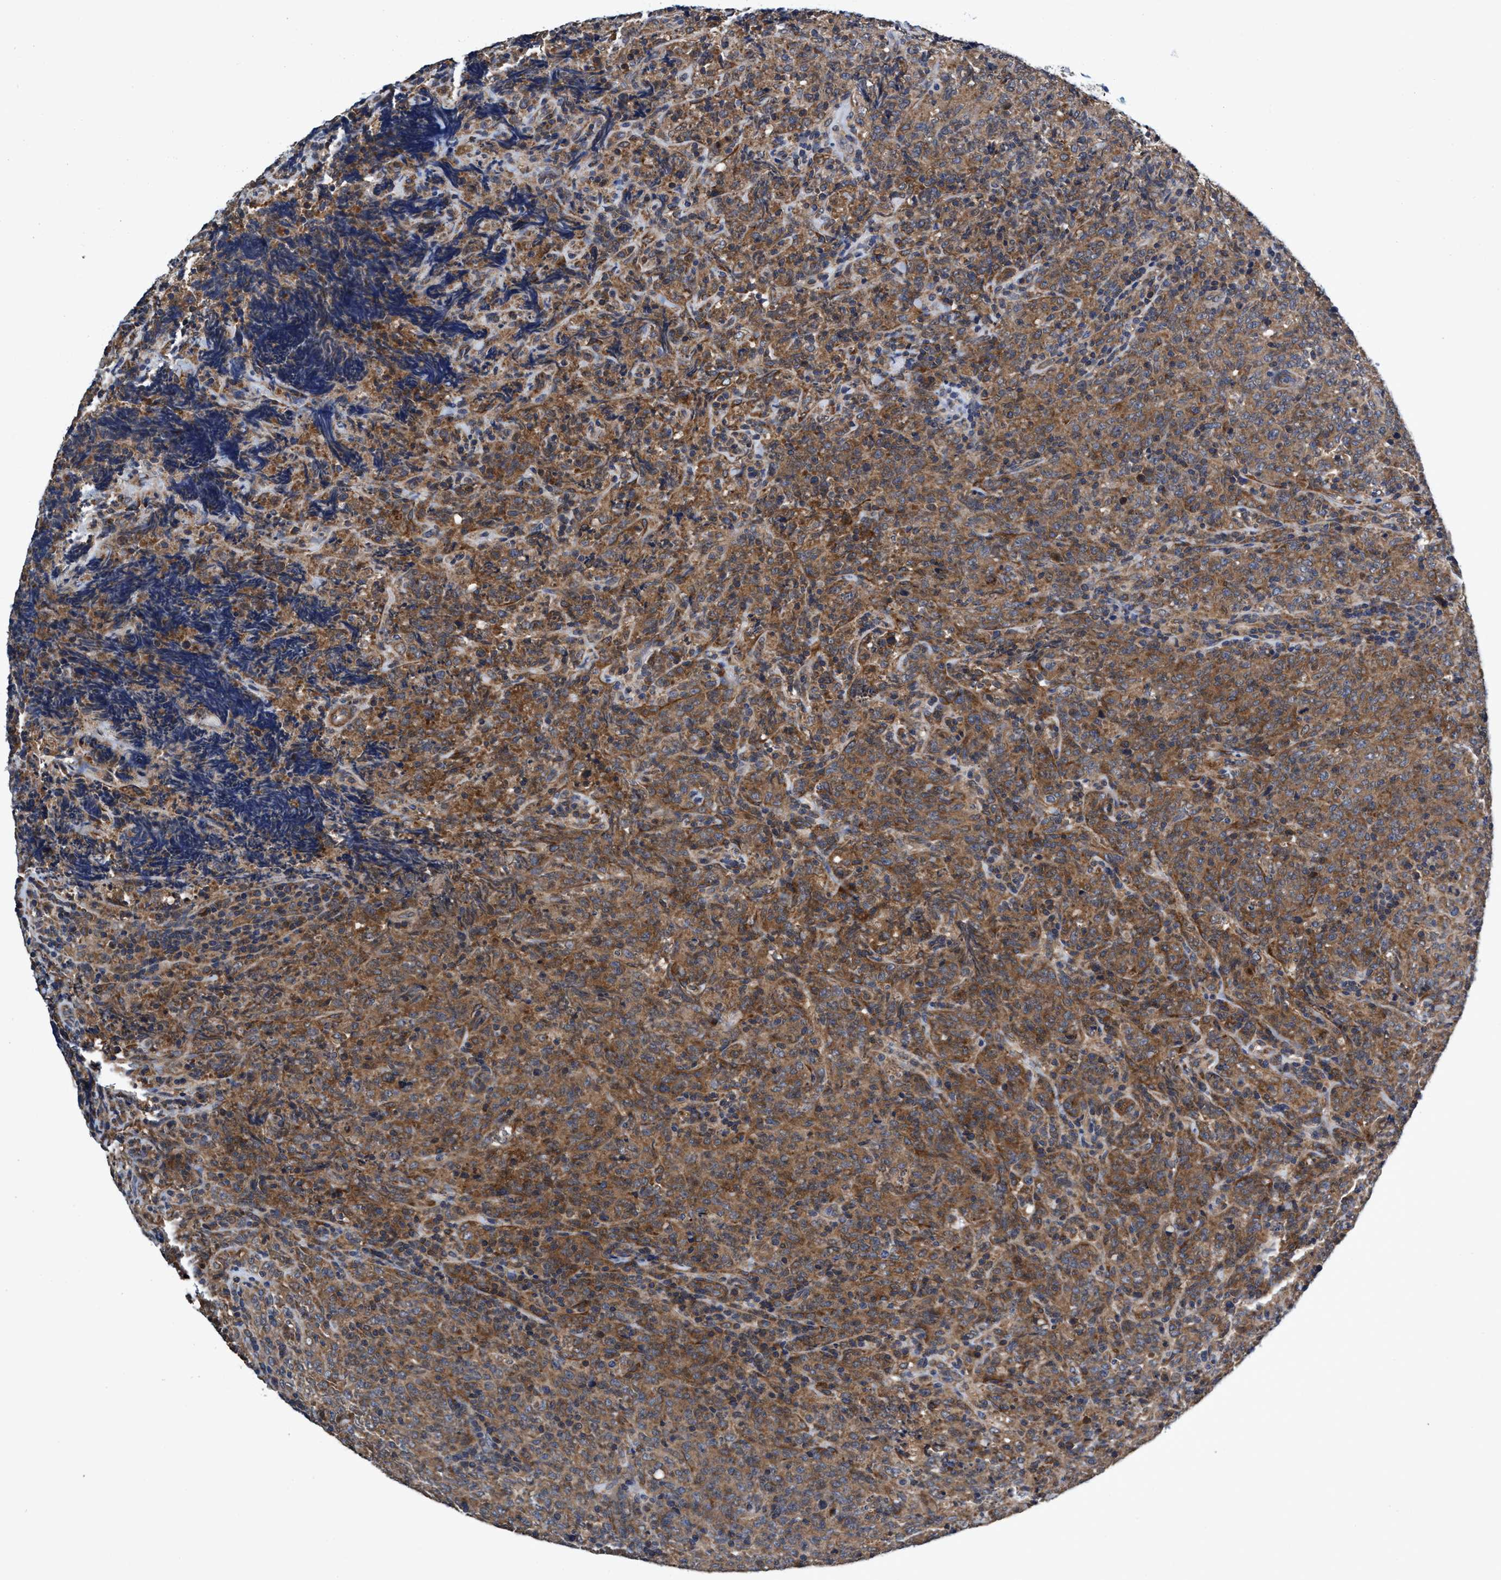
{"staining": {"intensity": "moderate", "quantity": ">75%", "location": "cytoplasmic/membranous"}, "tissue": "lymphoma", "cell_type": "Tumor cells", "image_type": "cancer", "snomed": [{"axis": "morphology", "description": "Malignant lymphoma, non-Hodgkin's type, High grade"}, {"axis": "topography", "description": "Tonsil"}], "caption": "Protein analysis of lymphoma tissue exhibits moderate cytoplasmic/membranous expression in about >75% of tumor cells.", "gene": "CALCOCO2", "patient": {"sex": "female", "age": 36}}